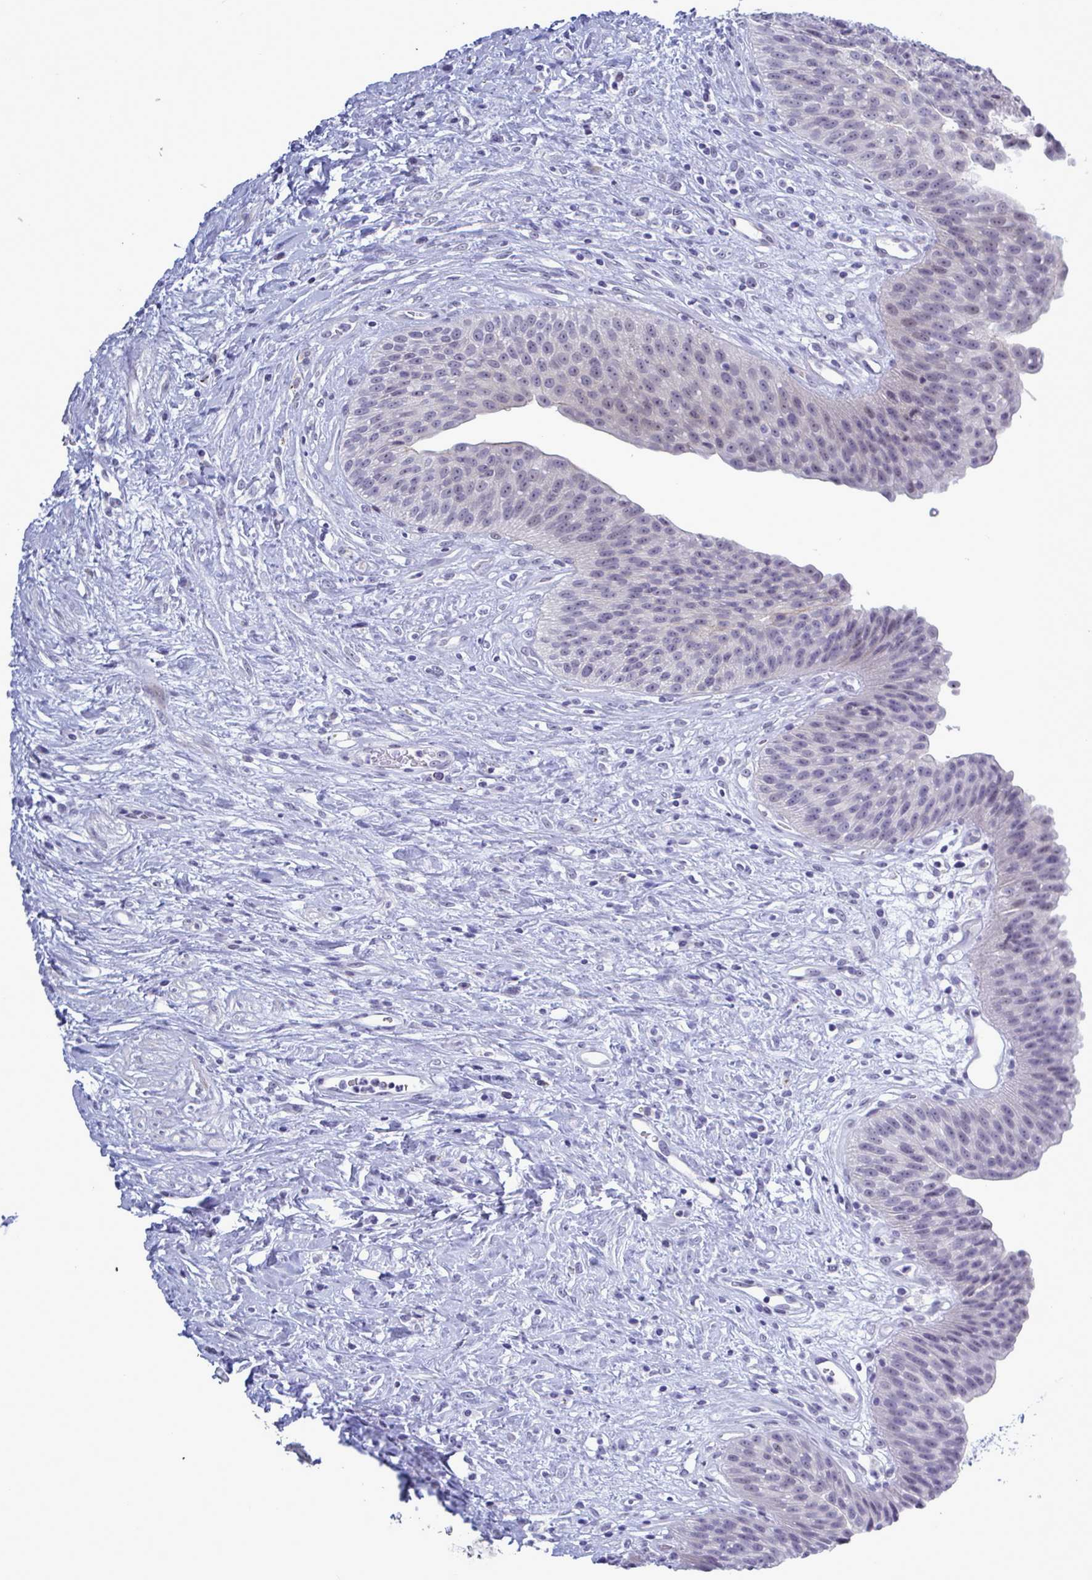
{"staining": {"intensity": "weak", "quantity": "25%-75%", "location": "nuclear"}, "tissue": "urinary bladder", "cell_type": "Urothelial cells", "image_type": "normal", "snomed": [{"axis": "morphology", "description": "Normal tissue, NOS"}, {"axis": "topography", "description": "Urinary bladder"}], "caption": "Weak nuclear protein positivity is seen in approximately 25%-75% of urothelial cells in urinary bladder.", "gene": "MFSD4A", "patient": {"sex": "female", "age": 56}}